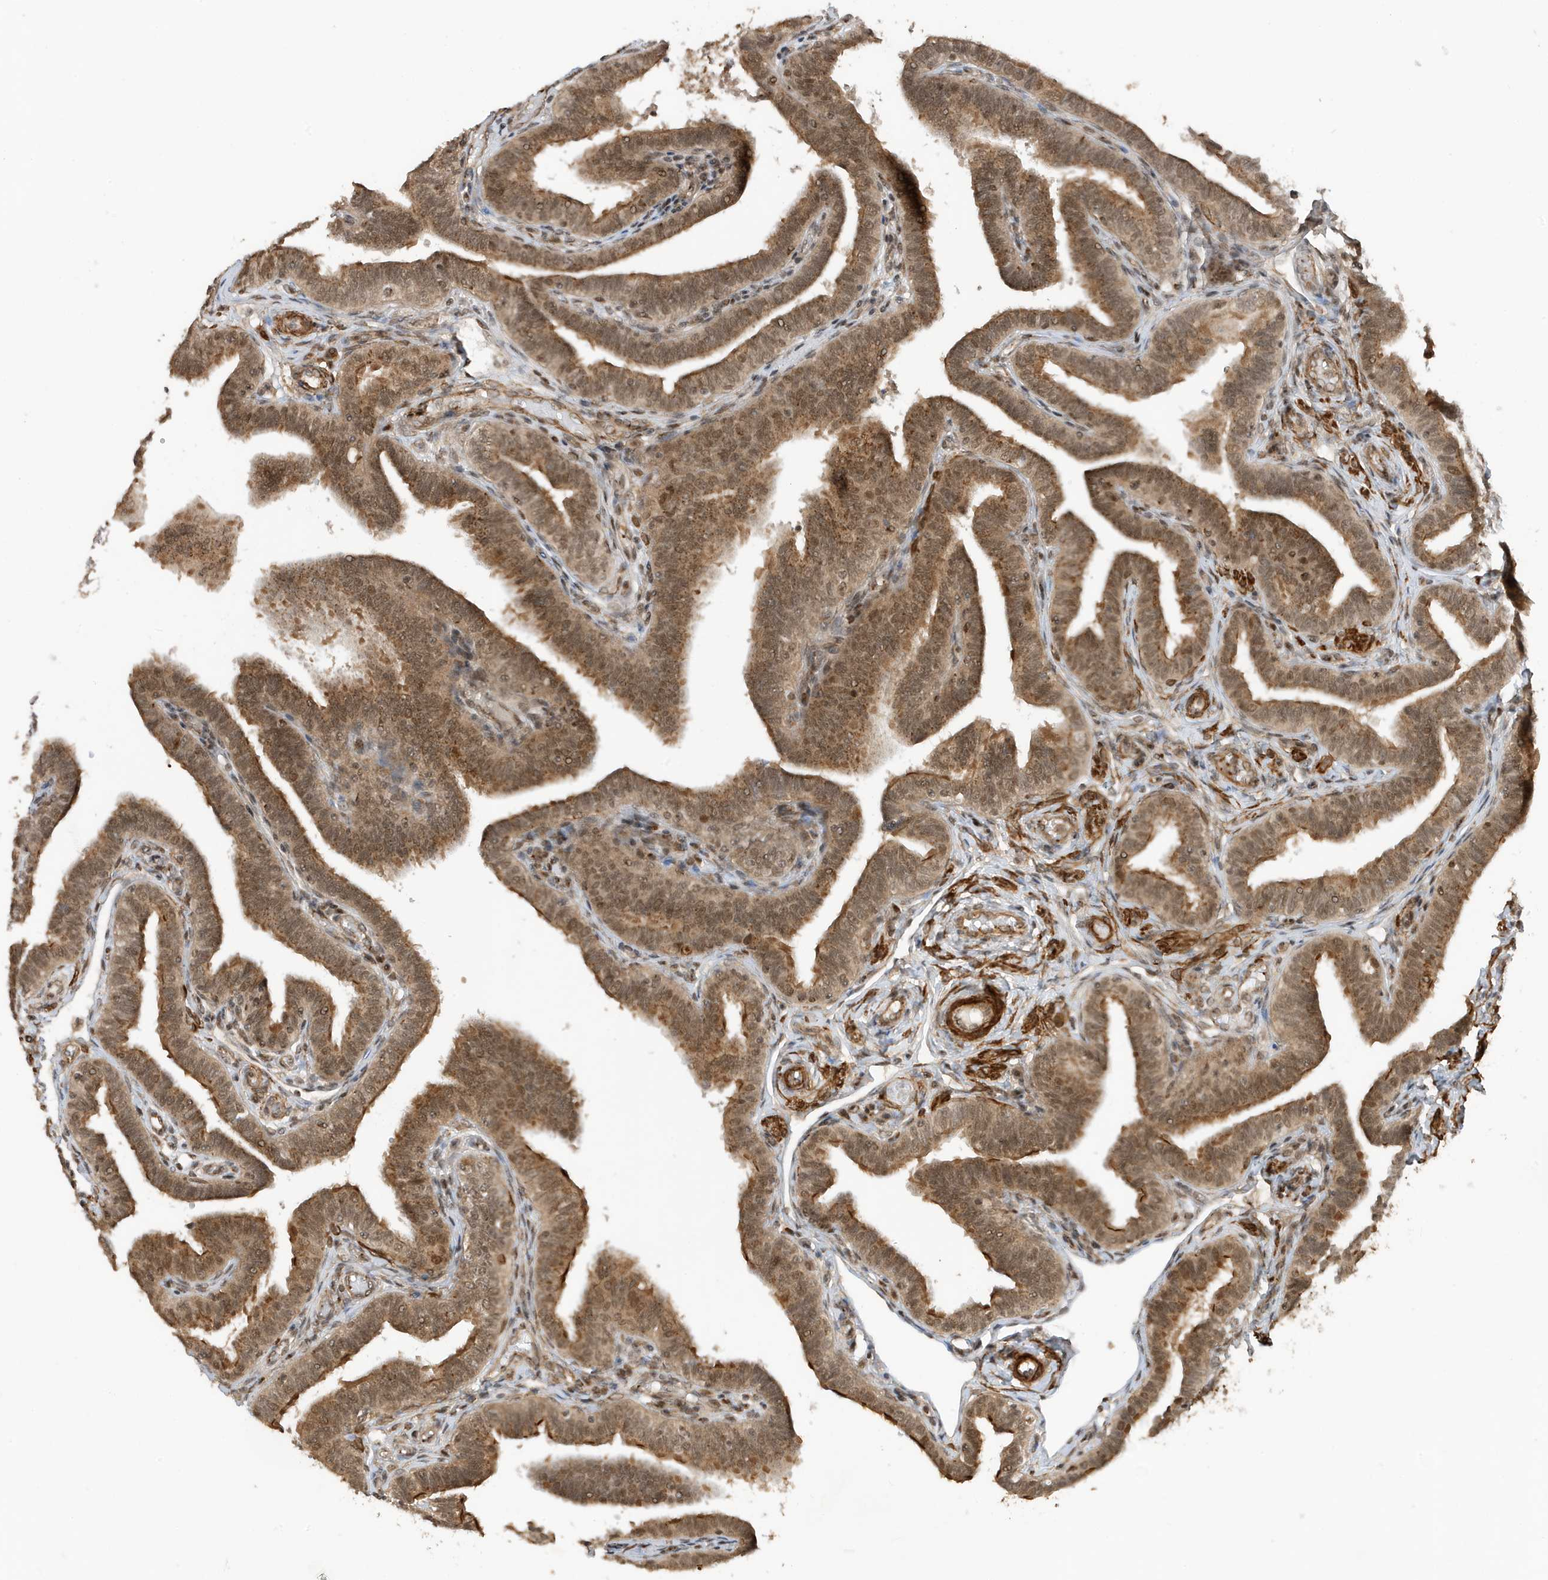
{"staining": {"intensity": "strong", "quantity": "25%-75%", "location": "cytoplasmic/membranous,nuclear"}, "tissue": "fallopian tube", "cell_type": "Glandular cells", "image_type": "normal", "snomed": [{"axis": "morphology", "description": "Normal tissue, NOS"}, {"axis": "topography", "description": "Fallopian tube"}], "caption": "IHC of unremarkable human fallopian tube shows high levels of strong cytoplasmic/membranous,nuclear expression in about 25%-75% of glandular cells.", "gene": "MAST3", "patient": {"sex": "female", "age": 39}}